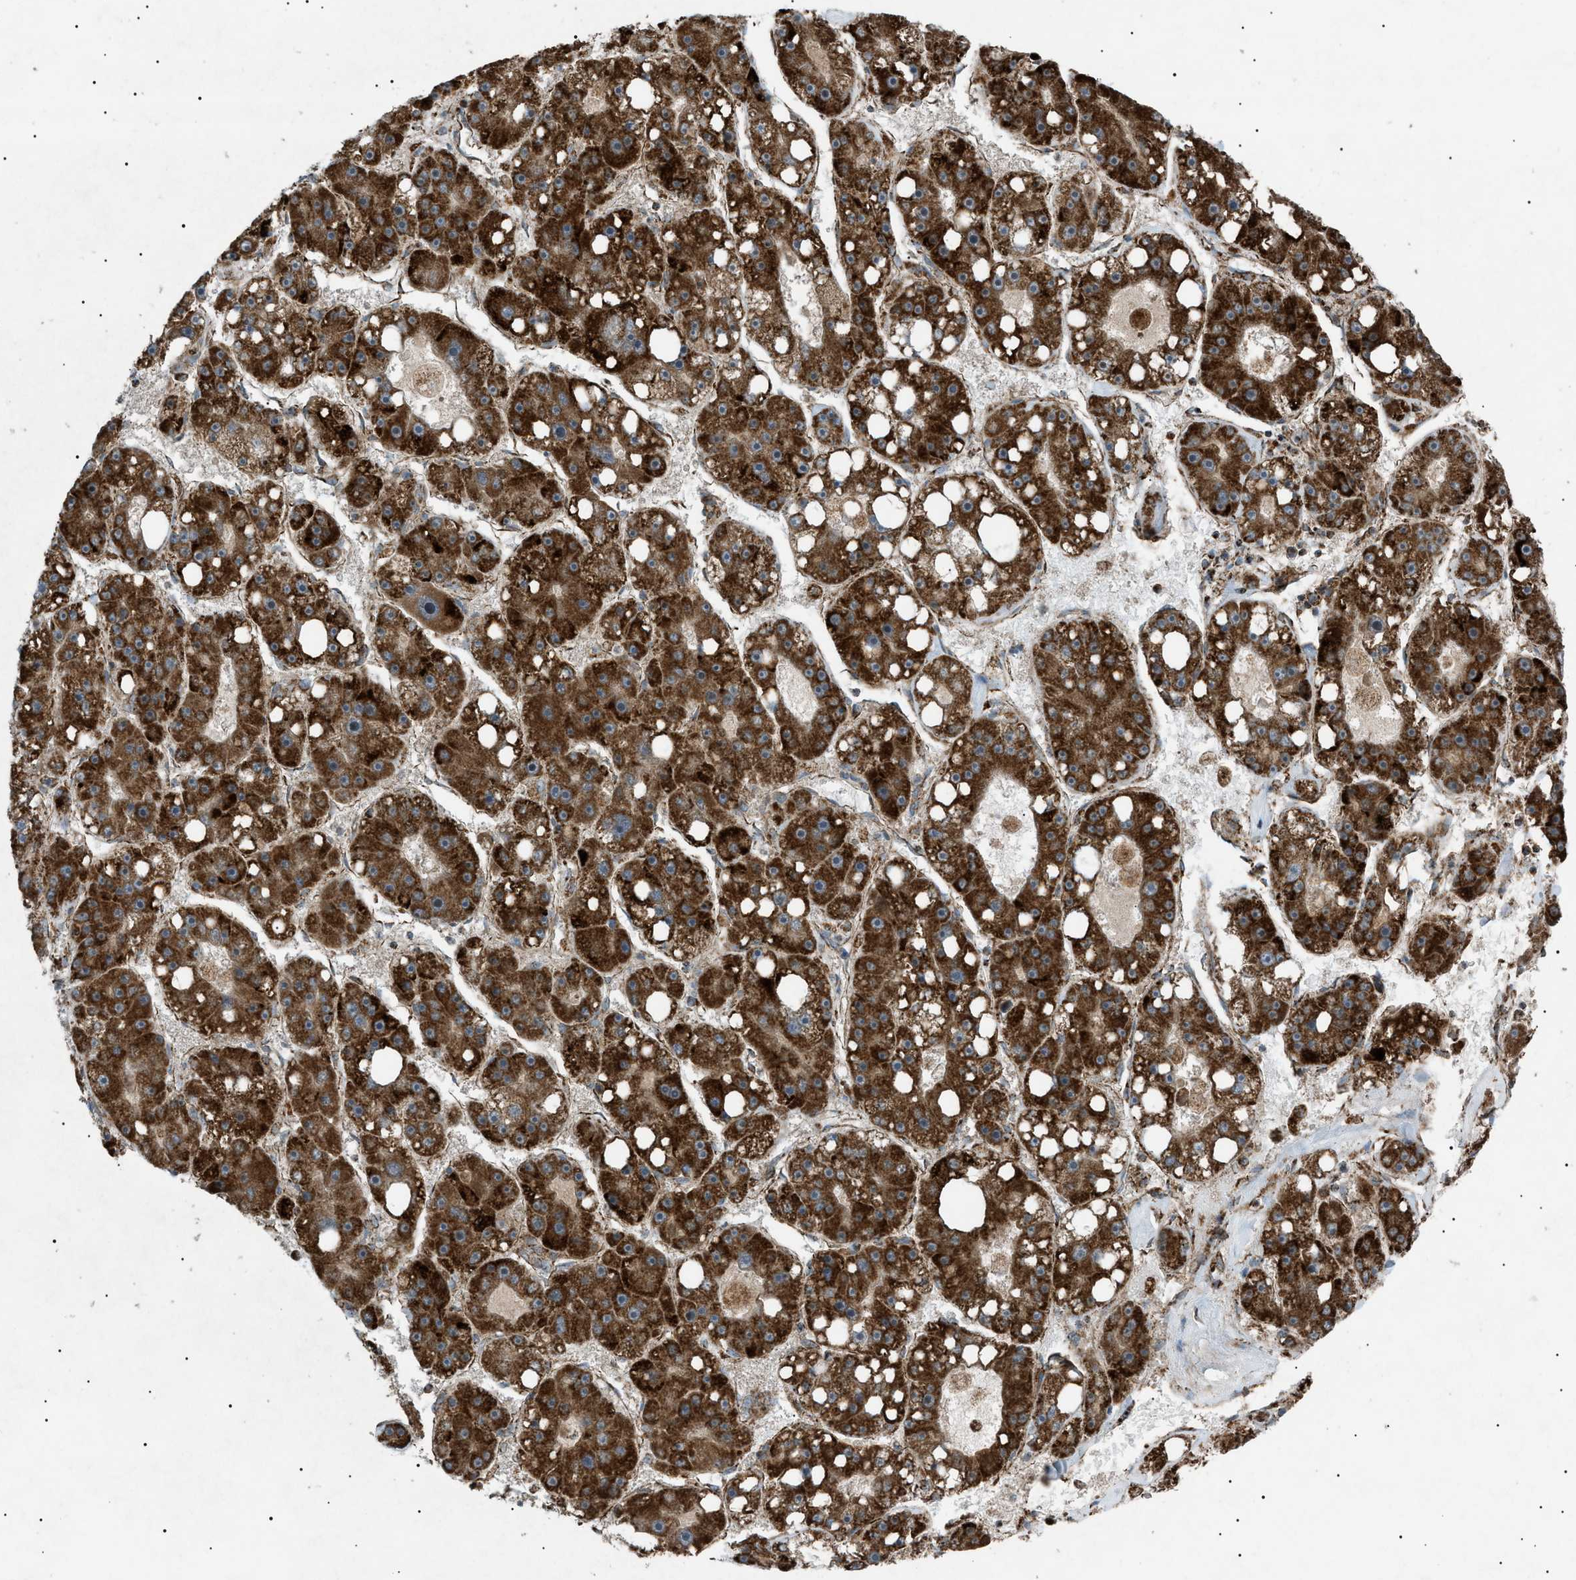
{"staining": {"intensity": "strong", "quantity": ">75%", "location": "cytoplasmic/membranous"}, "tissue": "liver cancer", "cell_type": "Tumor cells", "image_type": "cancer", "snomed": [{"axis": "morphology", "description": "Carcinoma, Hepatocellular, NOS"}, {"axis": "topography", "description": "Liver"}], "caption": "Brown immunohistochemical staining in hepatocellular carcinoma (liver) displays strong cytoplasmic/membranous positivity in about >75% of tumor cells.", "gene": "C1GALT1C1", "patient": {"sex": "female", "age": 61}}